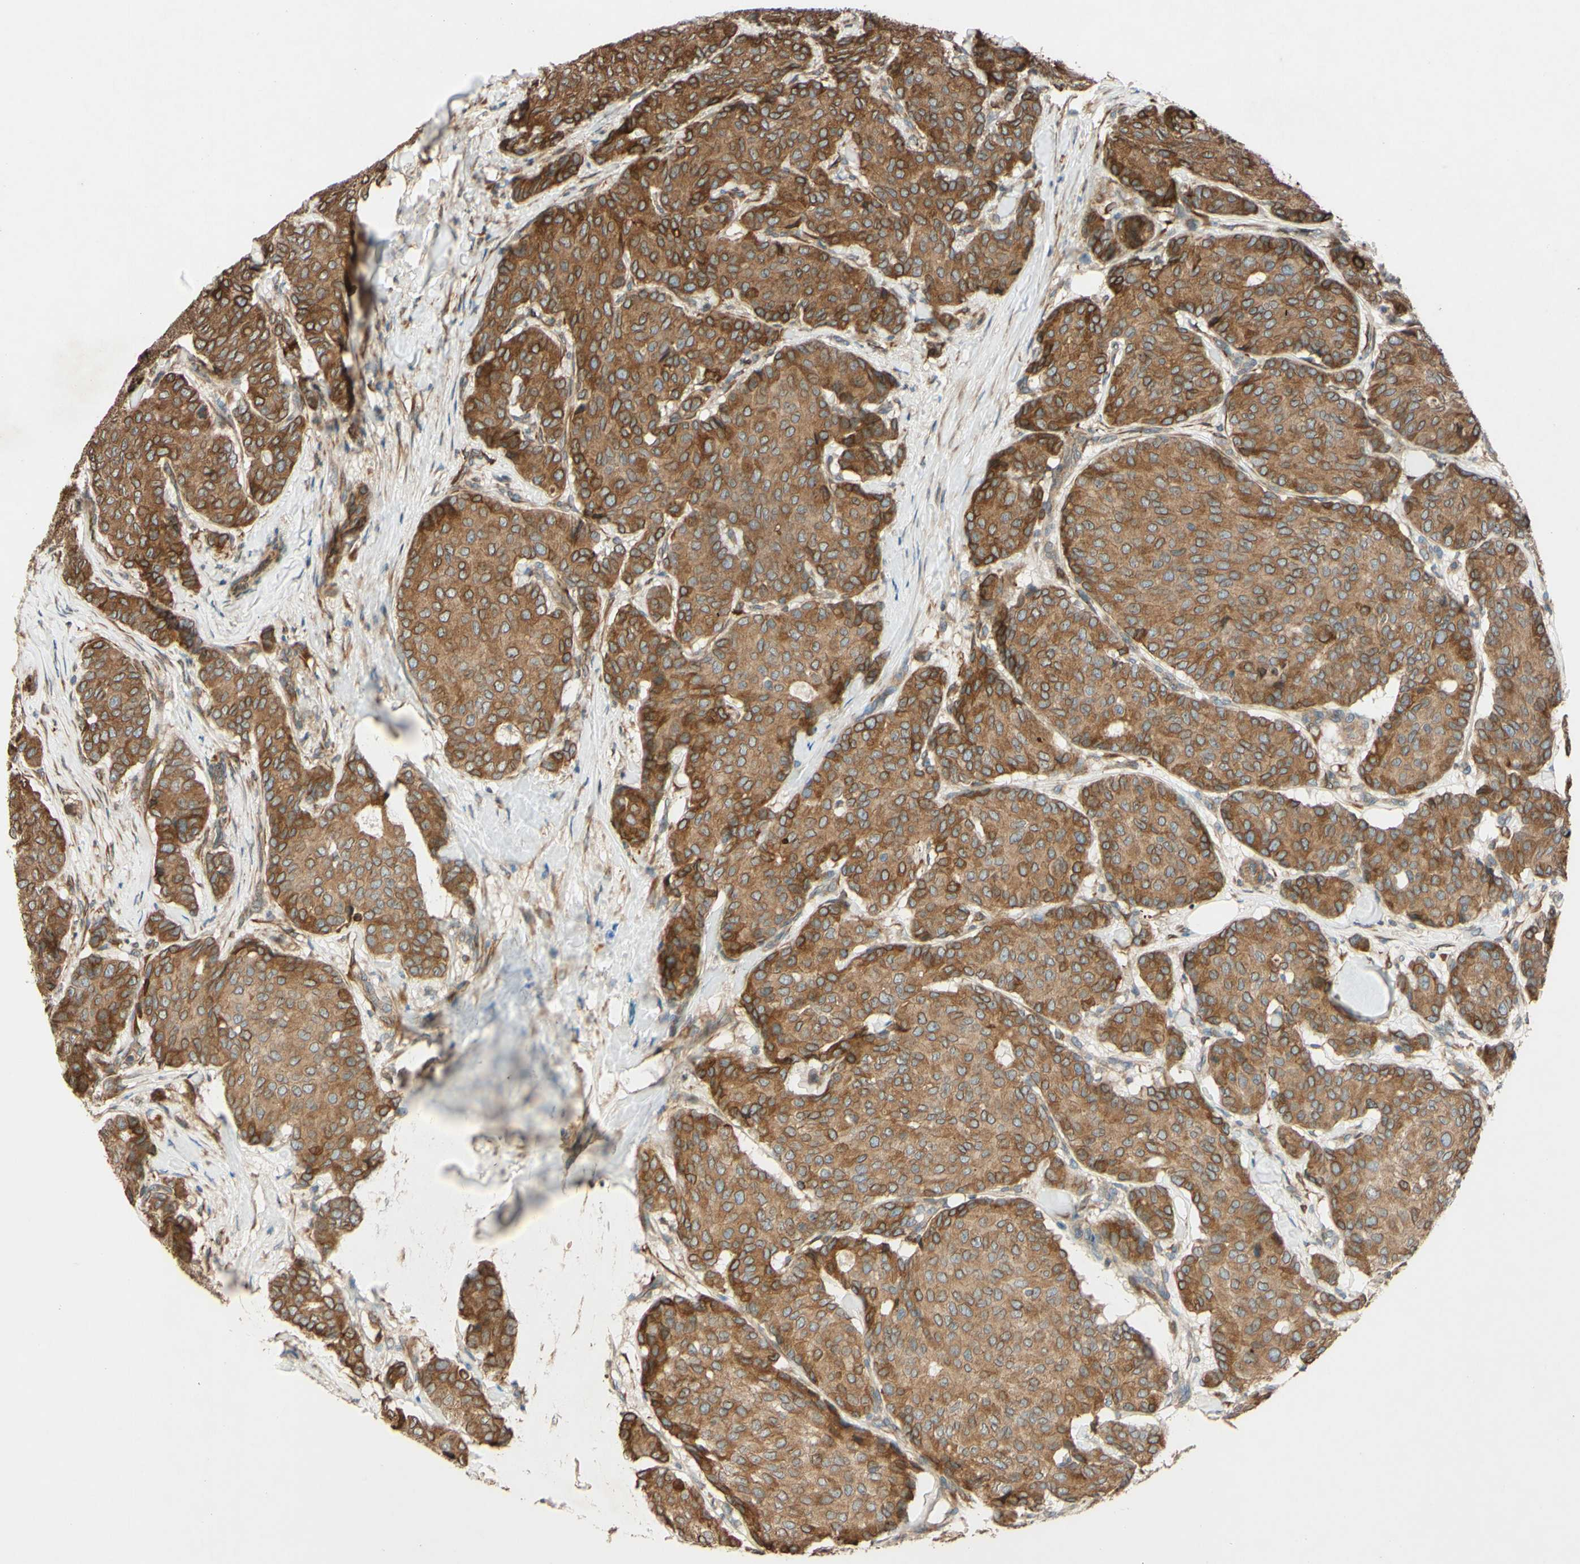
{"staining": {"intensity": "moderate", "quantity": ">75%", "location": "cytoplasmic/membranous,nuclear"}, "tissue": "breast cancer", "cell_type": "Tumor cells", "image_type": "cancer", "snomed": [{"axis": "morphology", "description": "Duct carcinoma"}, {"axis": "topography", "description": "Breast"}], "caption": "A photomicrograph of human intraductal carcinoma (breast) stained for a protein reveals moderate cytoplasmic/membranous and nuclear brown staining in tumor cells.", "gene": "PTPRU", "patient": {"sex": "female", "age": 75}}